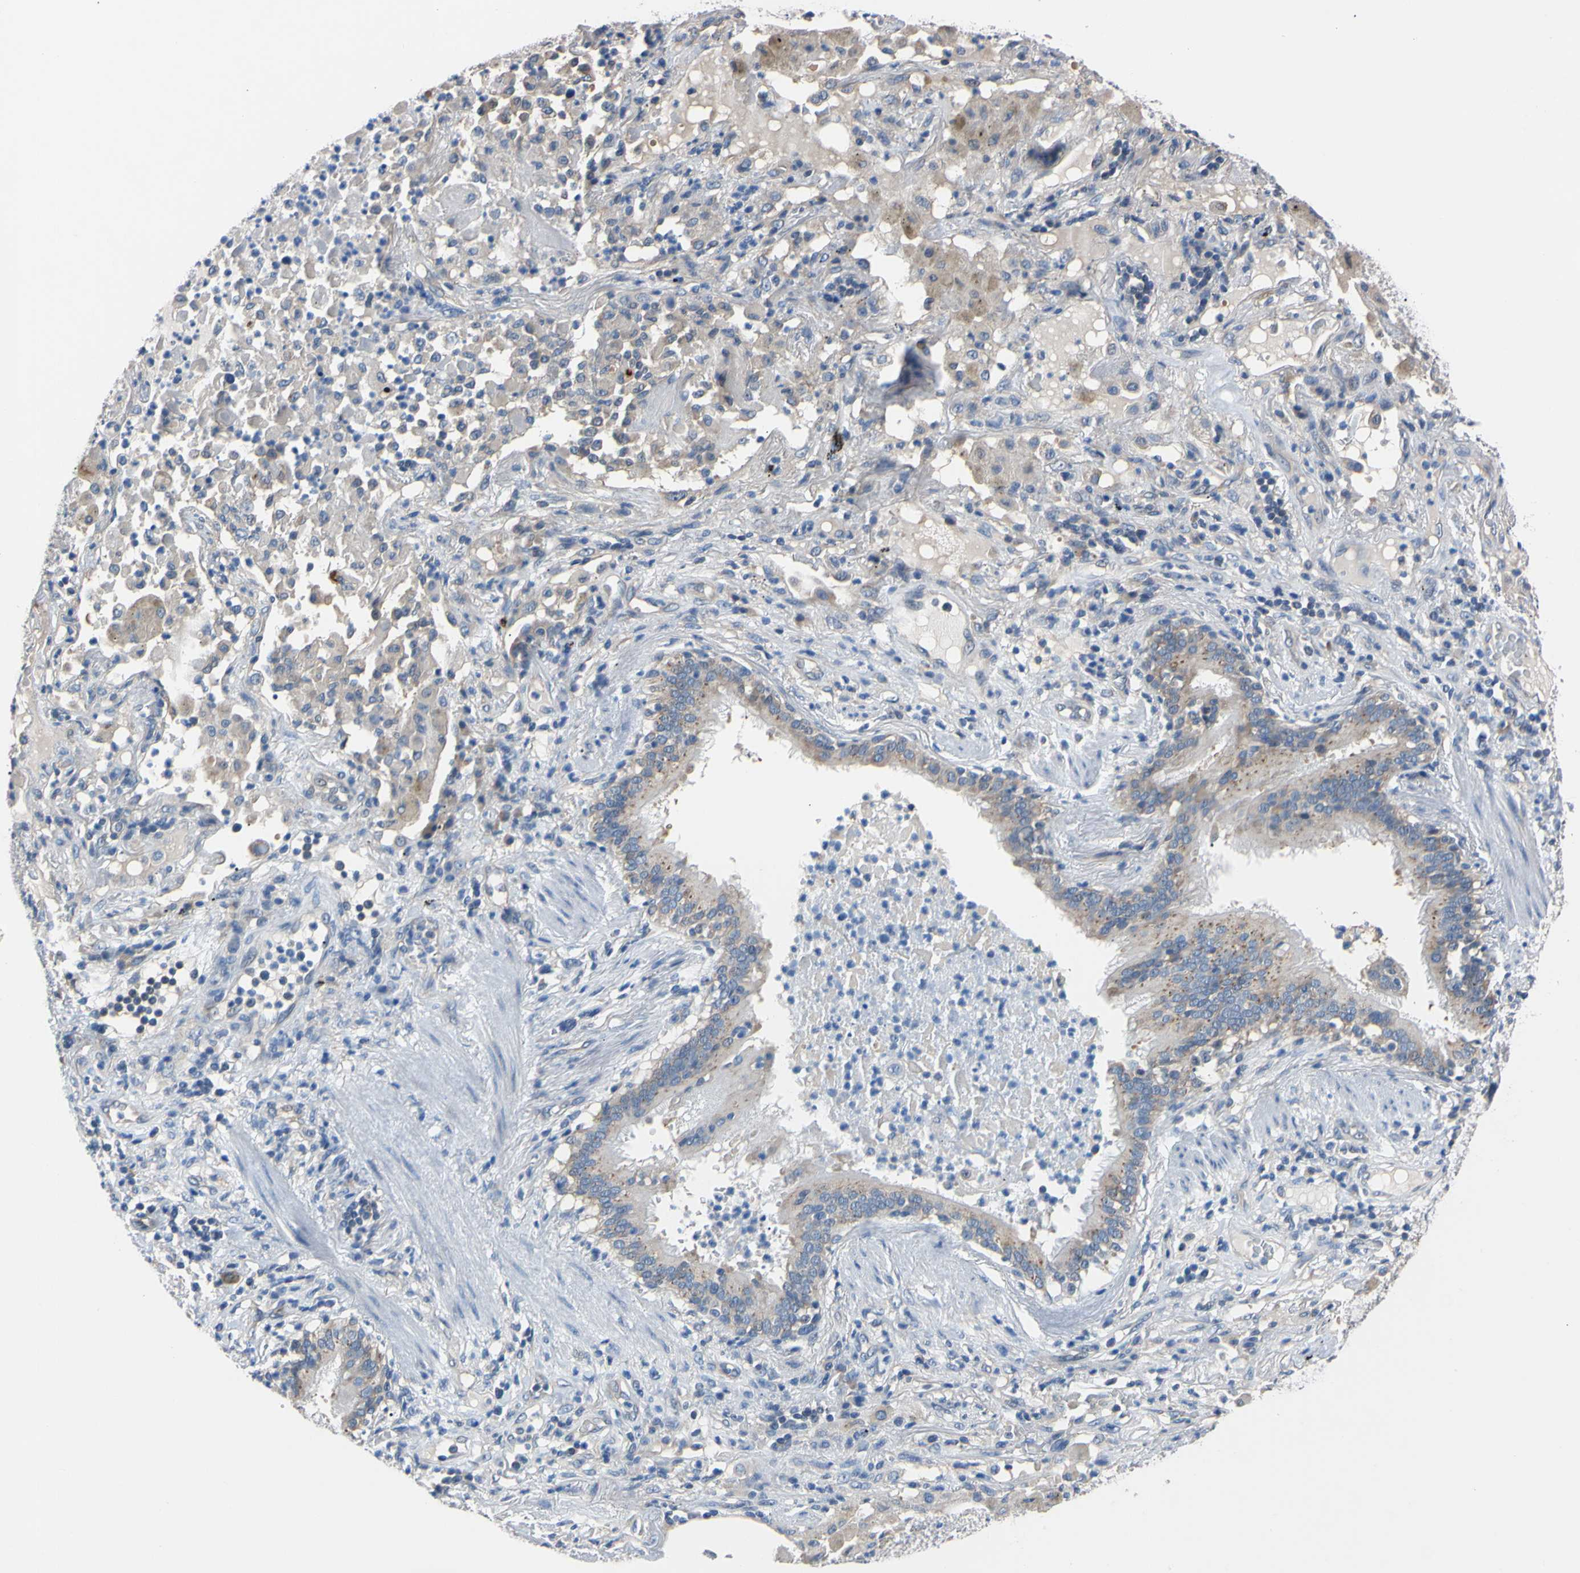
{"staining": {"intensity": "weak", "quantity": "25%-75%", "location": "cytoplasmic/membranous"}, "tissue": "lung cancer", "cell_type": "Tumor cells", "image_type": "cancer", "snomed": [{"axis": "morphology", "description": "Squamous cell carcinoma, NOS"}, {"axis": "topography", "description": "Lung"}], "caption": "High-power microscopy captured an IHC micrograph of lung cancer (squamous cell carcinoma), revealing weak cytoplasmic/membranous positivity in about 25%-75% of tumor cells. The staining was performed using DAB to visualize the protein expression in brown, while the nuclei were stained in blue with hematoxylin (Magnification: 20x).", "gene": "RARS1", "patient": {"sex": "male", "age": 57}}